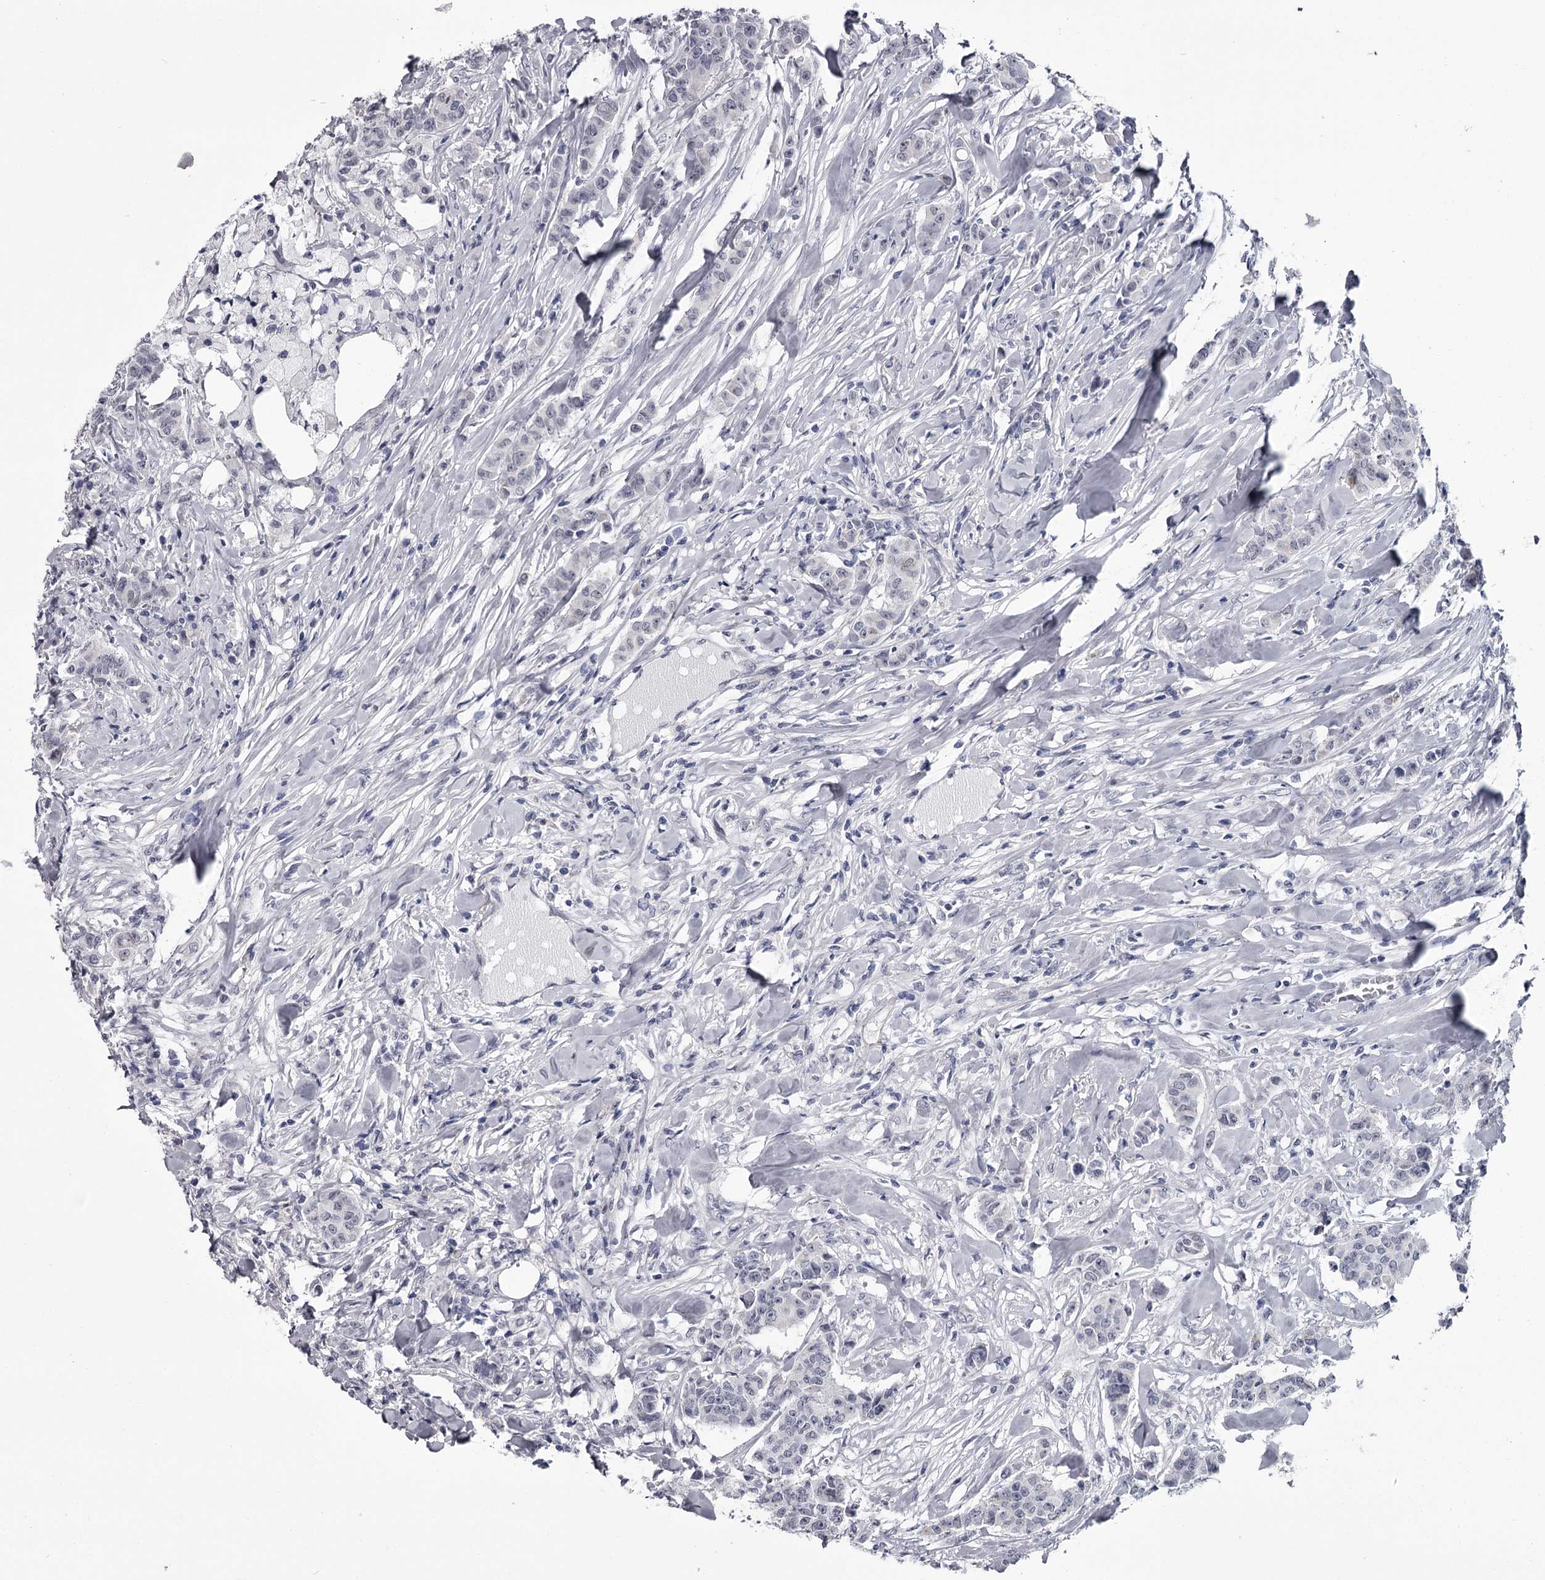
{"staining": {"intensity": "negative", "quantity": "none", "location": "none"}, "tissue": "breast cancer", "cell_type": "Tumor cells", "image_type": "cancer", "snomed": [{"axis": "morphology", "description": "Duct carcinoma"}, {"axis": "topography", "description": "Breast"}], "caption": "Breast cancer was stained to show a protein in brown. There is no significant positivity in tumor cells. (DAB IHC, high magnification).", "gene": "PRPF40B", "patient": {"sex": "female", "age": 40}}